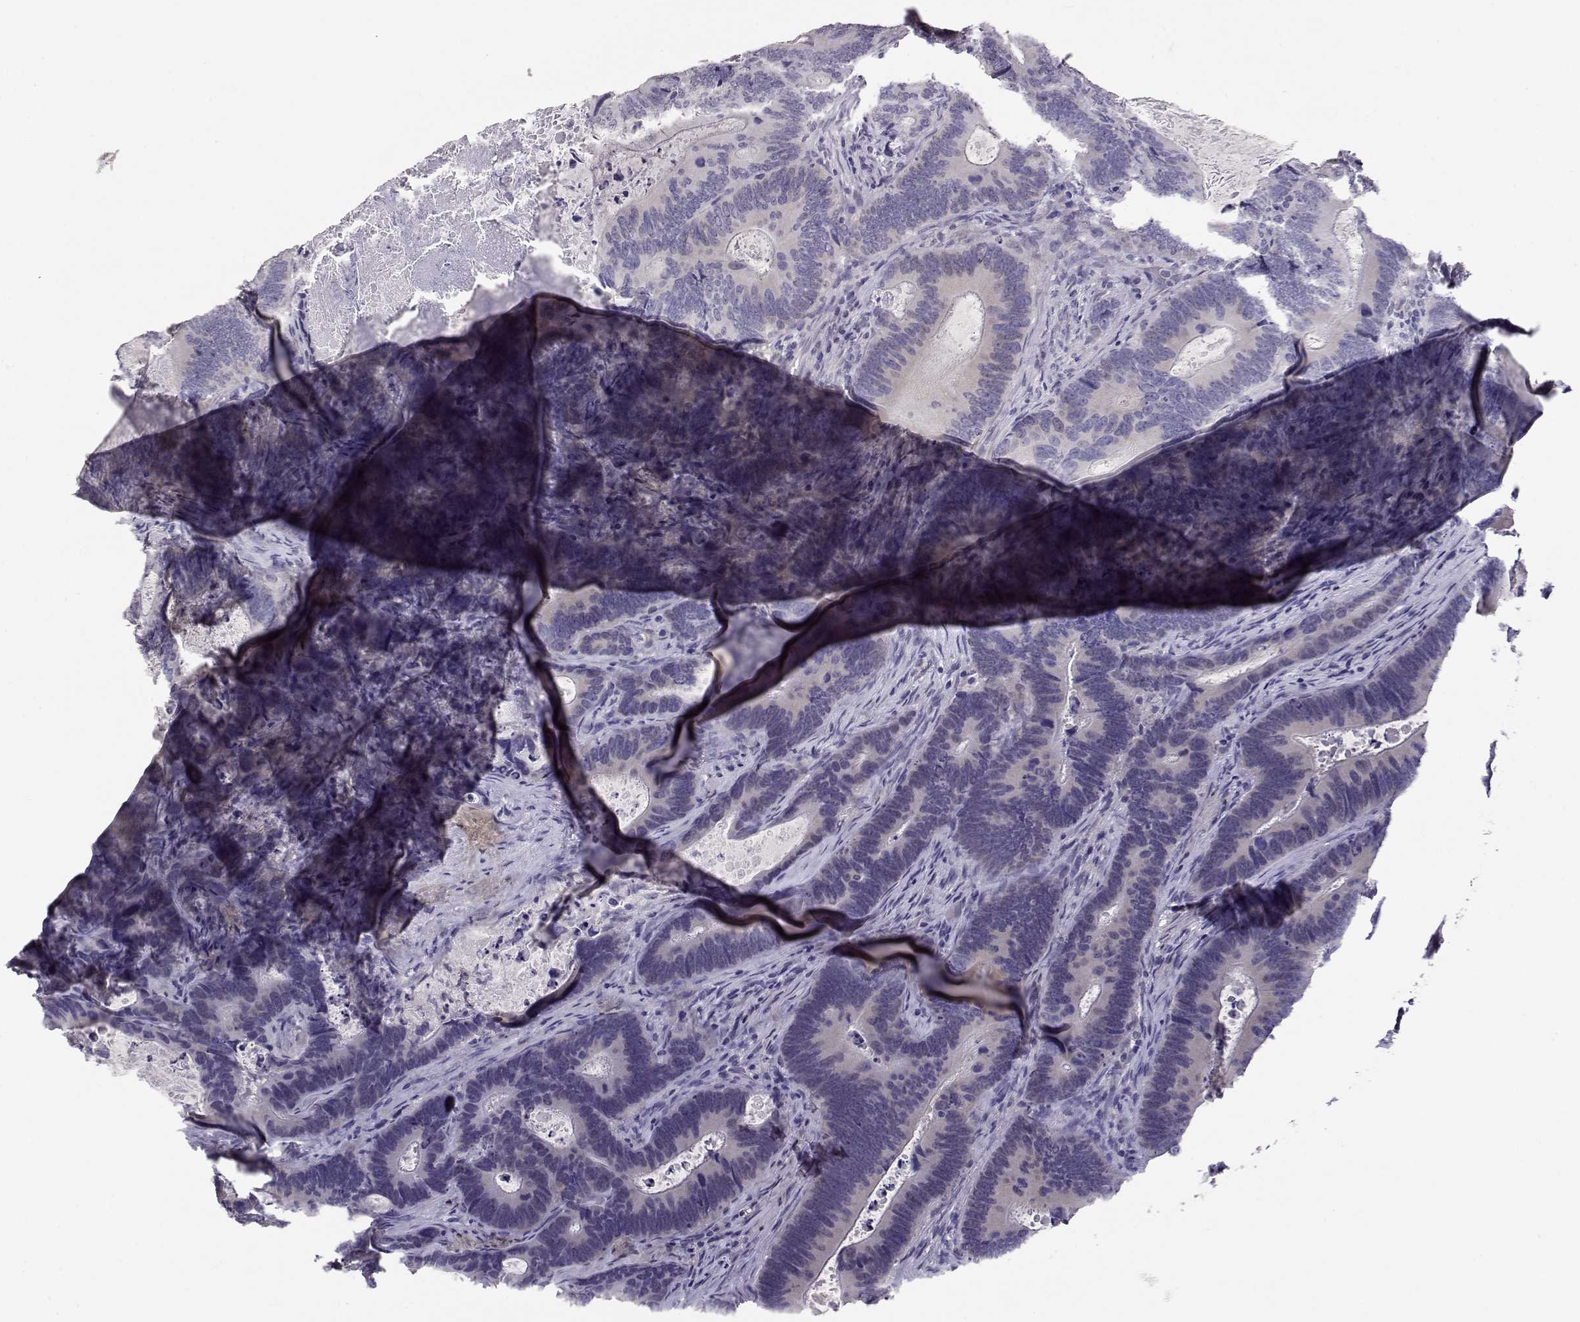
{"staining": {"intensity": "negative", "quantity": "none", "location": "none"}, "tissue": "colorectal cancer", "cell_type": "Tumor cells", "image_type": "cancer", "snomed": [{"axis": "morphology", "description": "Adenocarcinoma, NOS"}, {"axis": "topography", "description": "Colon"}], "caption": "This is an IHC image of colorectal cancer. There is no positivity in tumor cells.", "gene": "RHOXF2", "patient": {"sex": "female", "age": 82}}